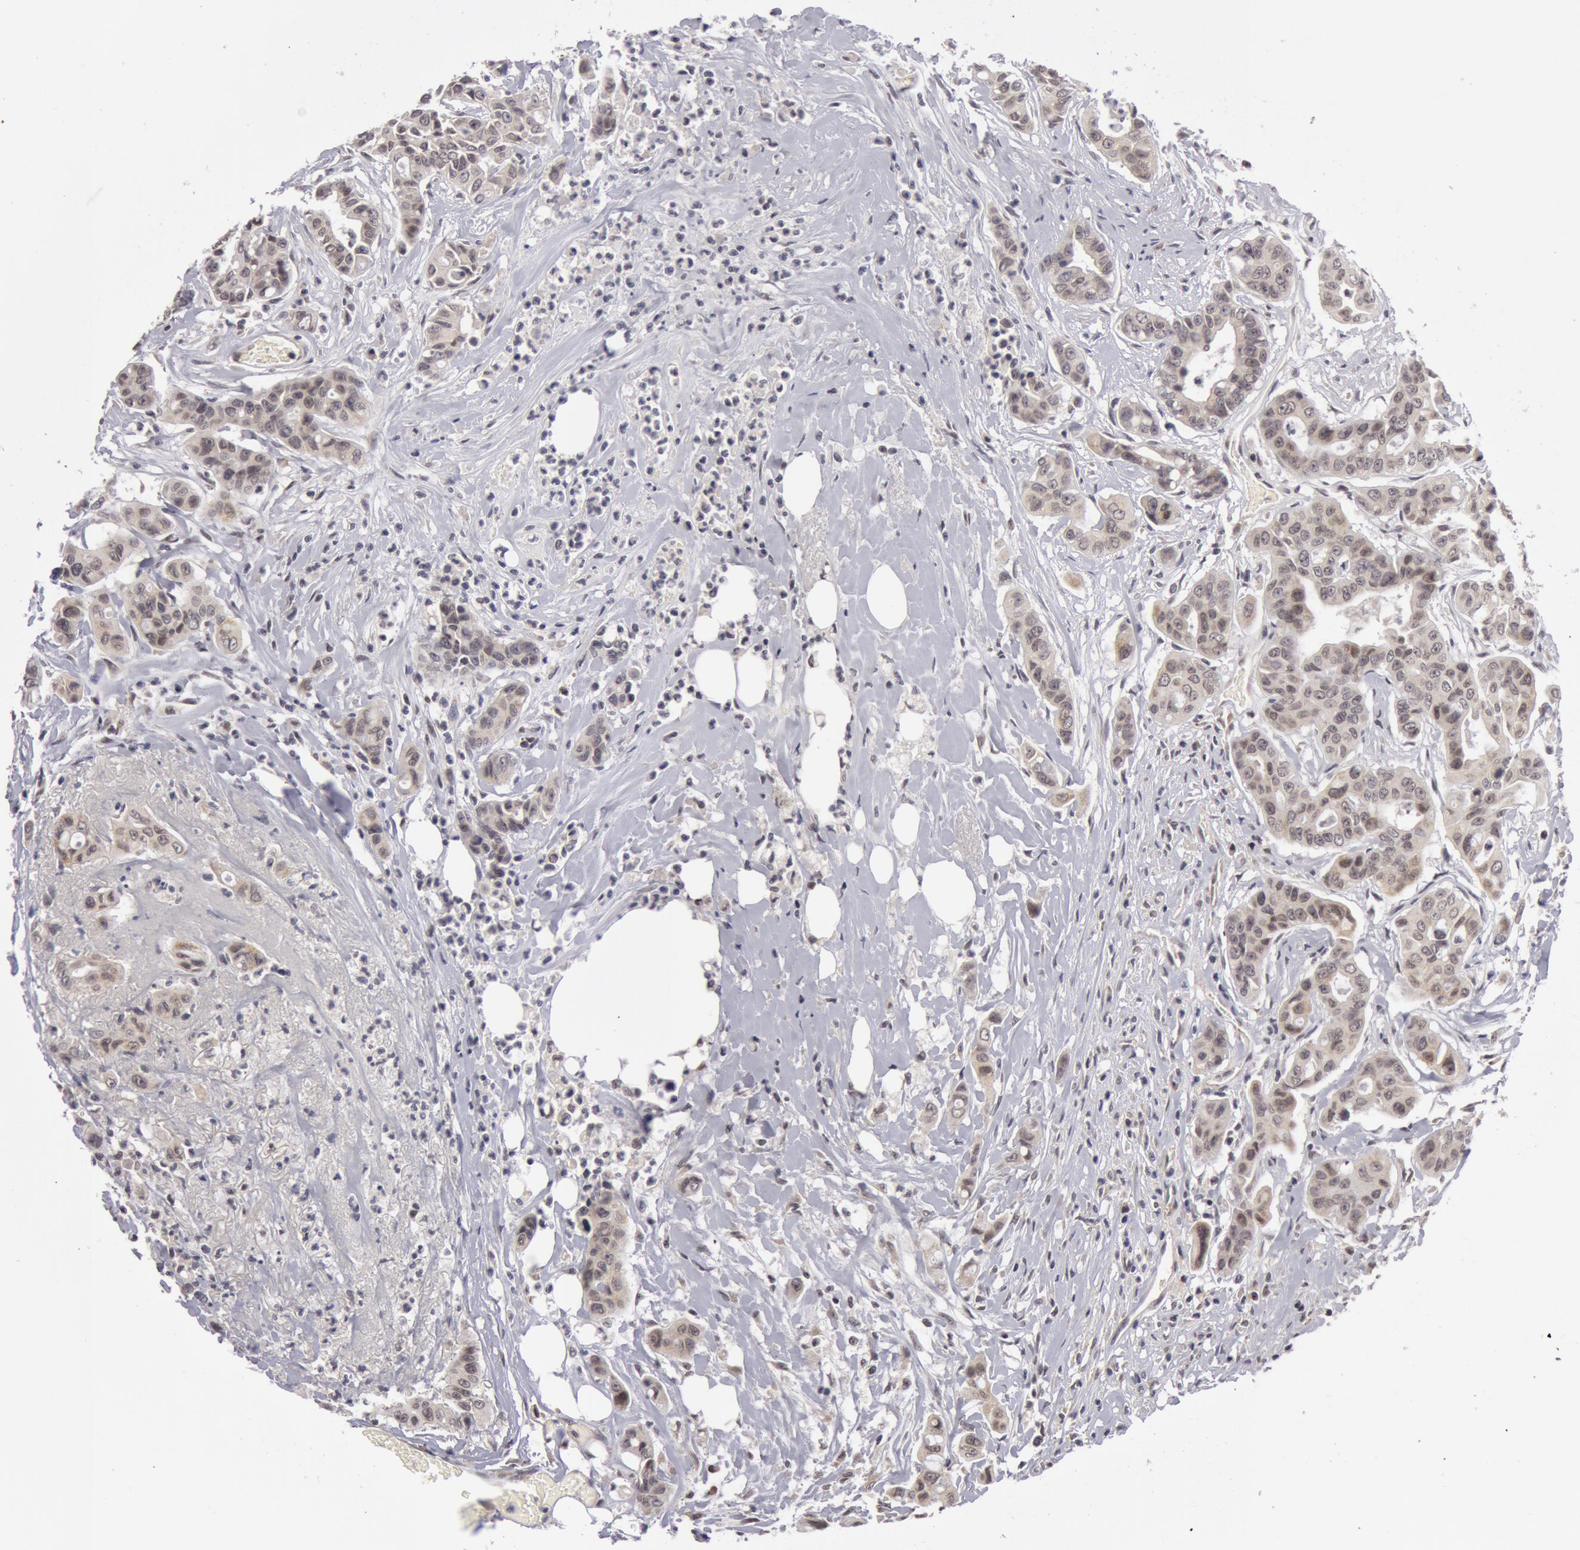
{"staining": {"intensity": "weak", "quantity": ">75%", "location": "cytoplasmic/membranous"}, "tissue": "colorectal cancer", "cell_type": "Tumor cells", "image_type": "cancer", "snomed": [{"axis": "morphology", "description": "Adenocarcinoma, NOS"}, {"axis": "topography", "description": "Colon"}], "caption": "The immunohistochemical stain labels weak cytoplasmic/membranous staining in tumor cells of adenocarcinoma (colorectal) tissue.", "gene": "SYTL4", "patient": {"sex": "female", "age": 70}}